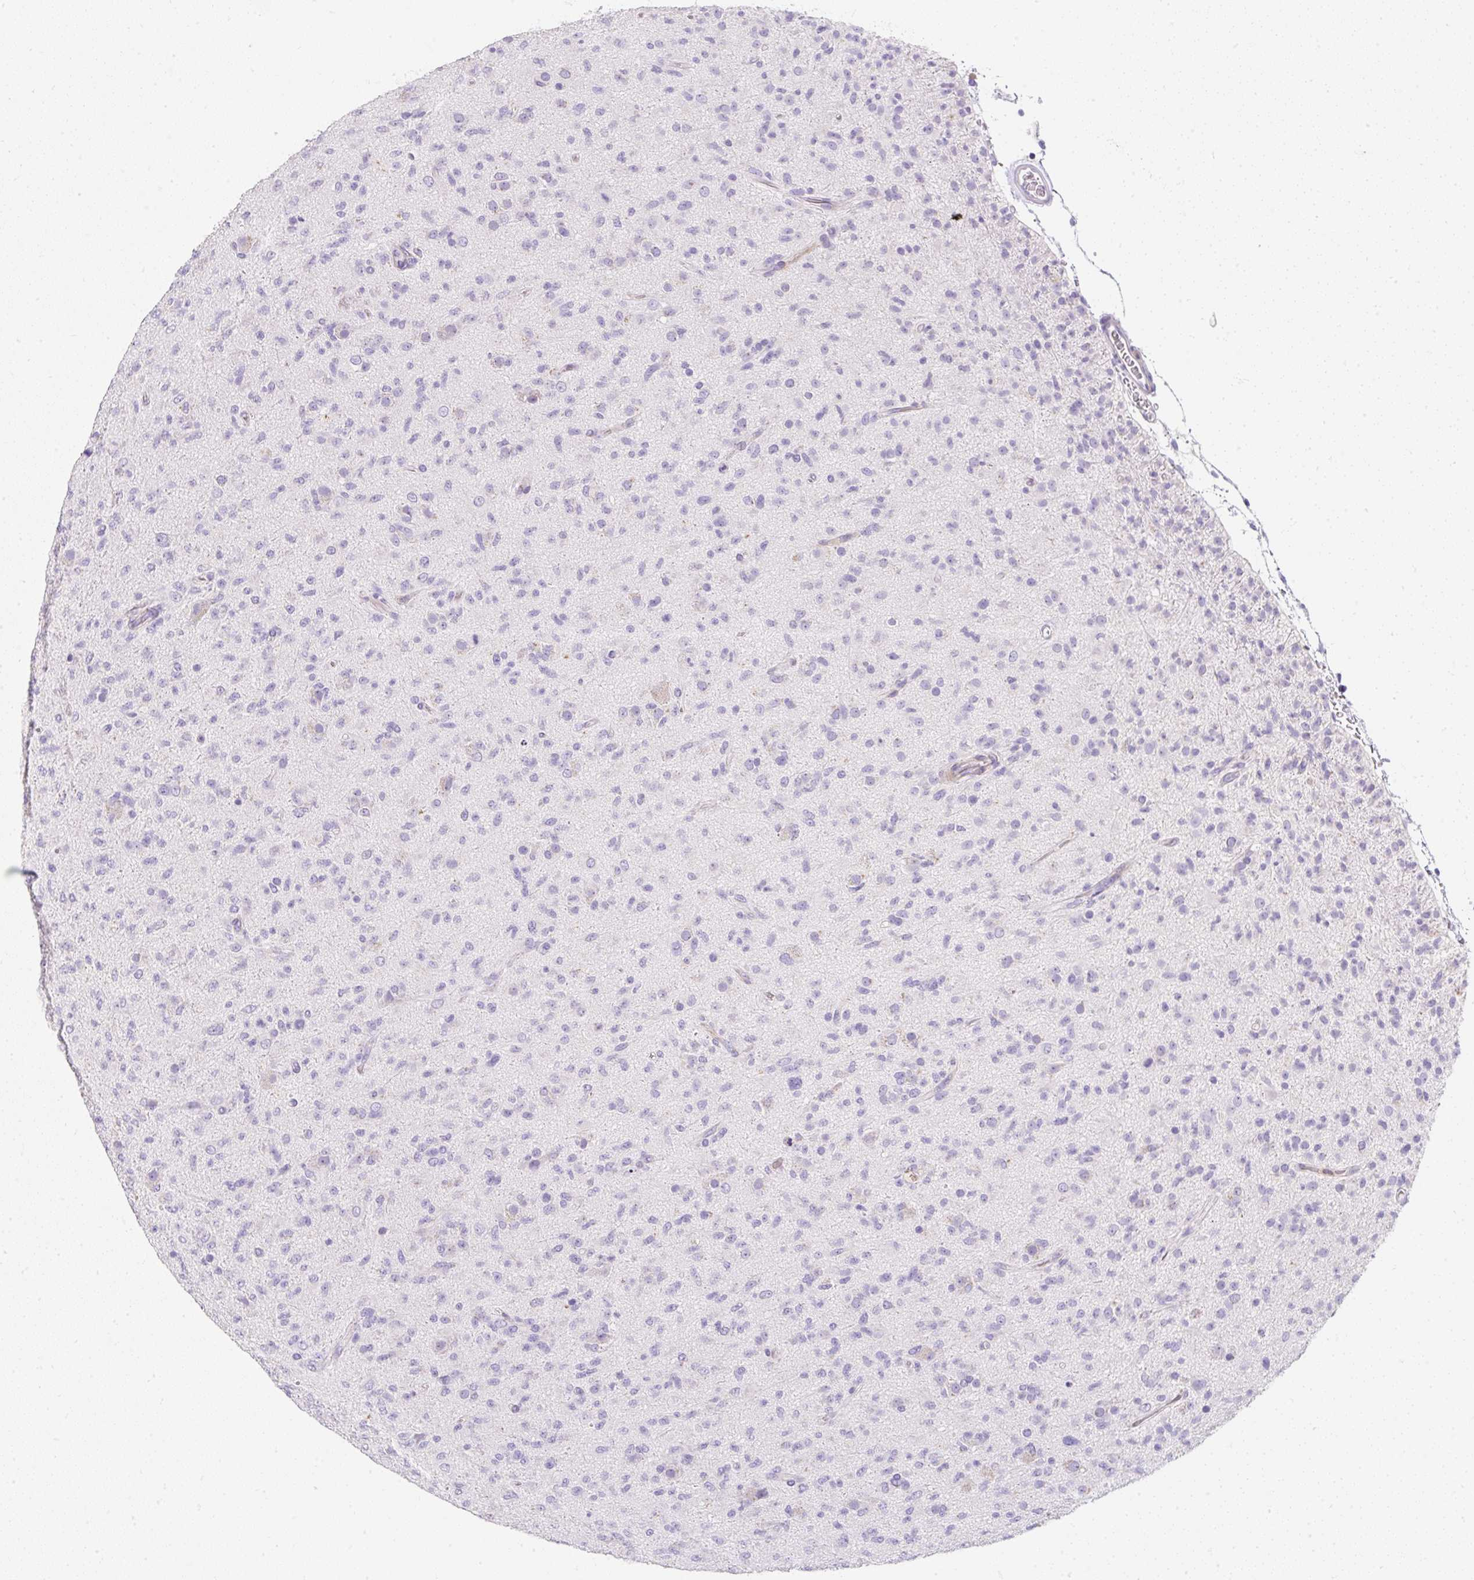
{"staining": {"intensity": "negative", "quantity": "none", "location": "none"}, "tissue": "glioma", "cell_type": "Tumor cells", "image_type": "cancer", "snomed": [{"axis": "morphology", "description": "Glioma, malignant, Low grade"}, {"axis": "topography", "description": "Brain"}], "caption": "Tumor cells are negative for brown protein staining in glioma. (DAB (3,3'-diaminobenzidine) immunohistochemistry (IHC), high magnification).", "gene": "DTX4", "patient": {"sex": "male", "age": 65}}